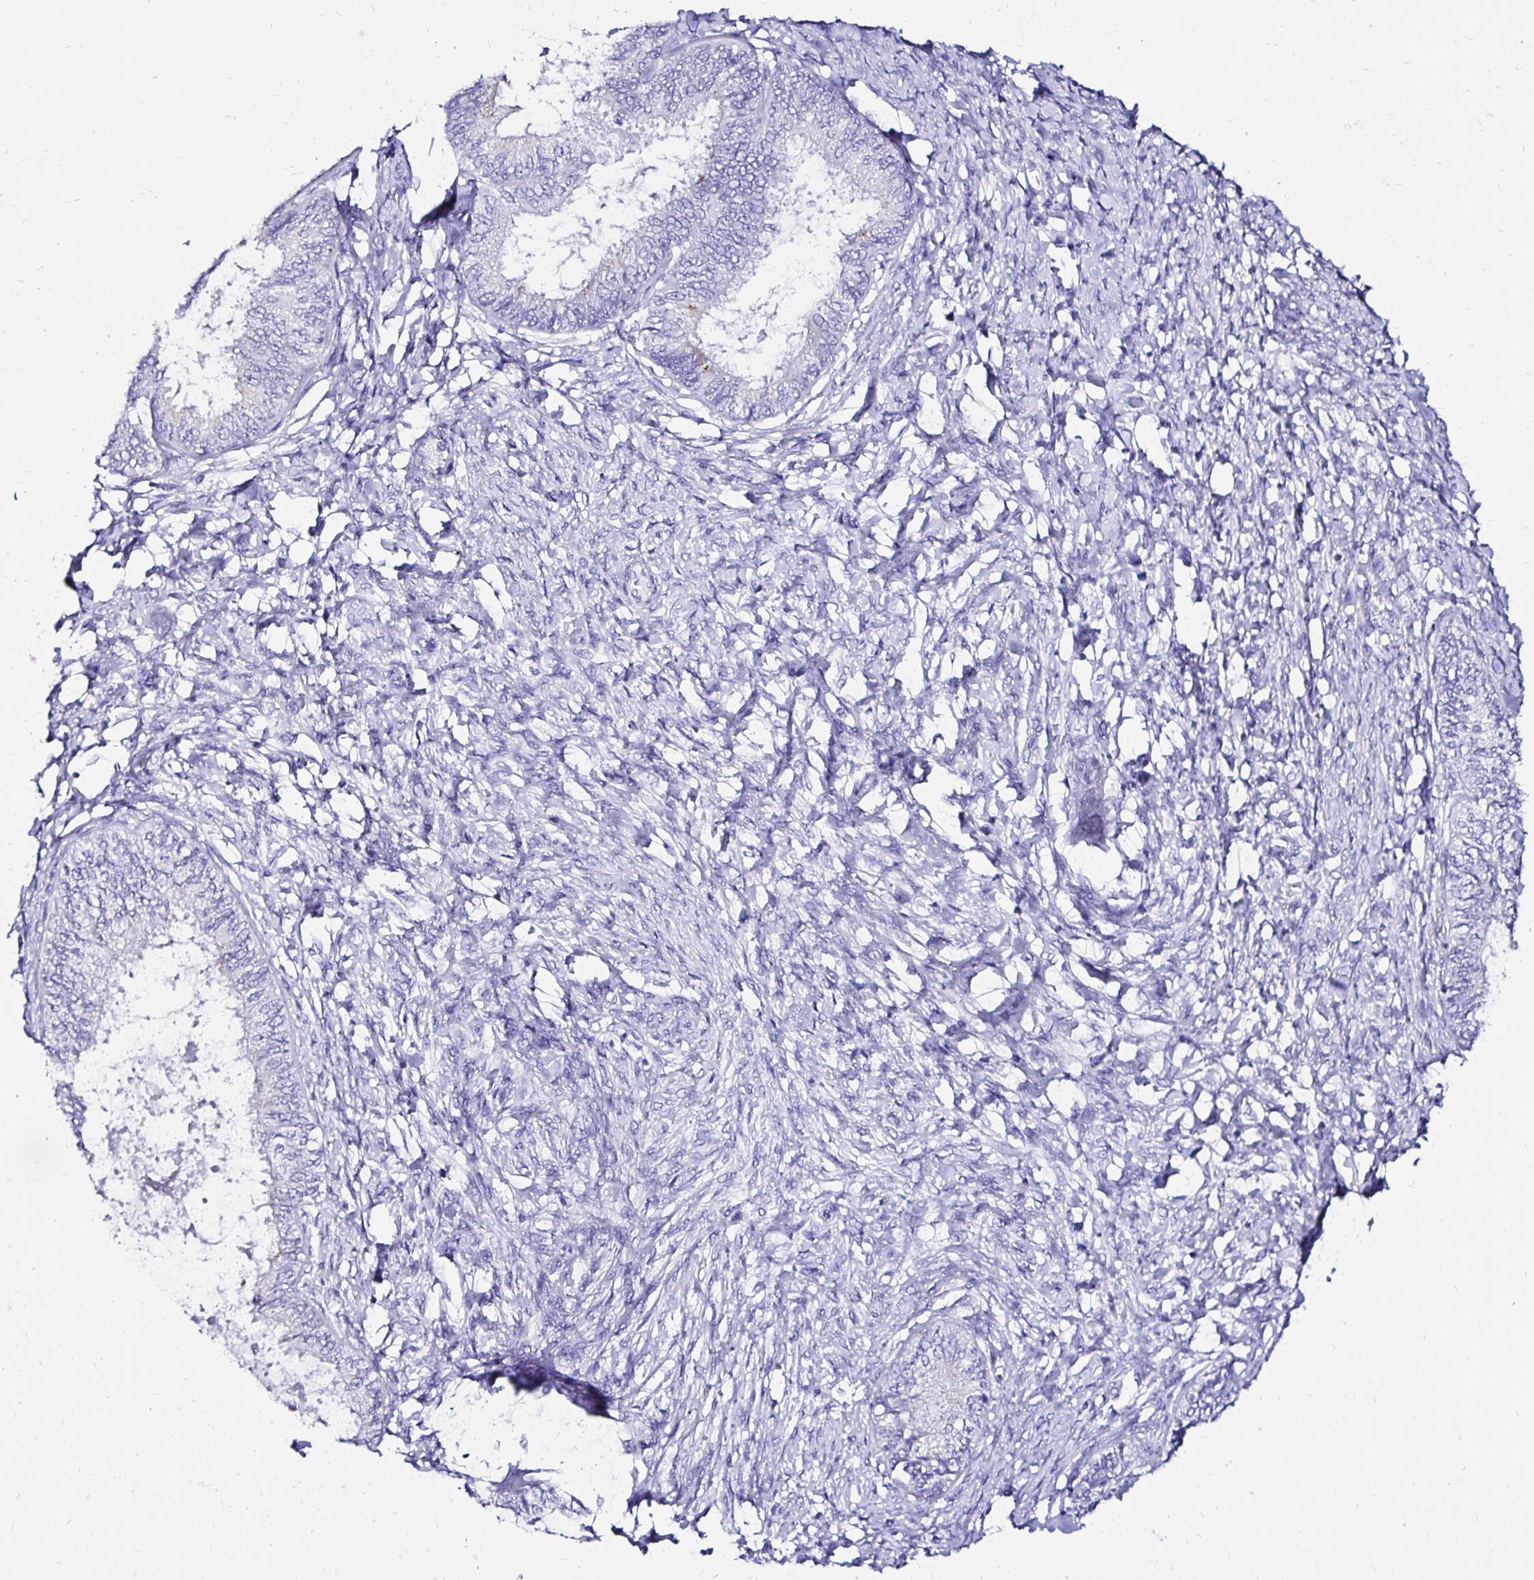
{"staining": {"intensity": "negative", "quantity": "none", "location": "none"}, "tissue": "ovarian cancer", "cell_type": "Tumor cells", "image_type": "cancer", "snomed": [{"axis": "morphology", "description": "Carcinoma, endometroid"}, {"axis": "topography", "description": "Ovary"}], "caption": "Histopathology image shows no protein staining in tumor cells of endometroid carcinoma (ovarian) tissue. (DAB (3,3'-diaminobenzidine) IHC with hematoxylin counter stain).", "gene": "KCNT1", "patient": {"sex": "female", "age": 70}}